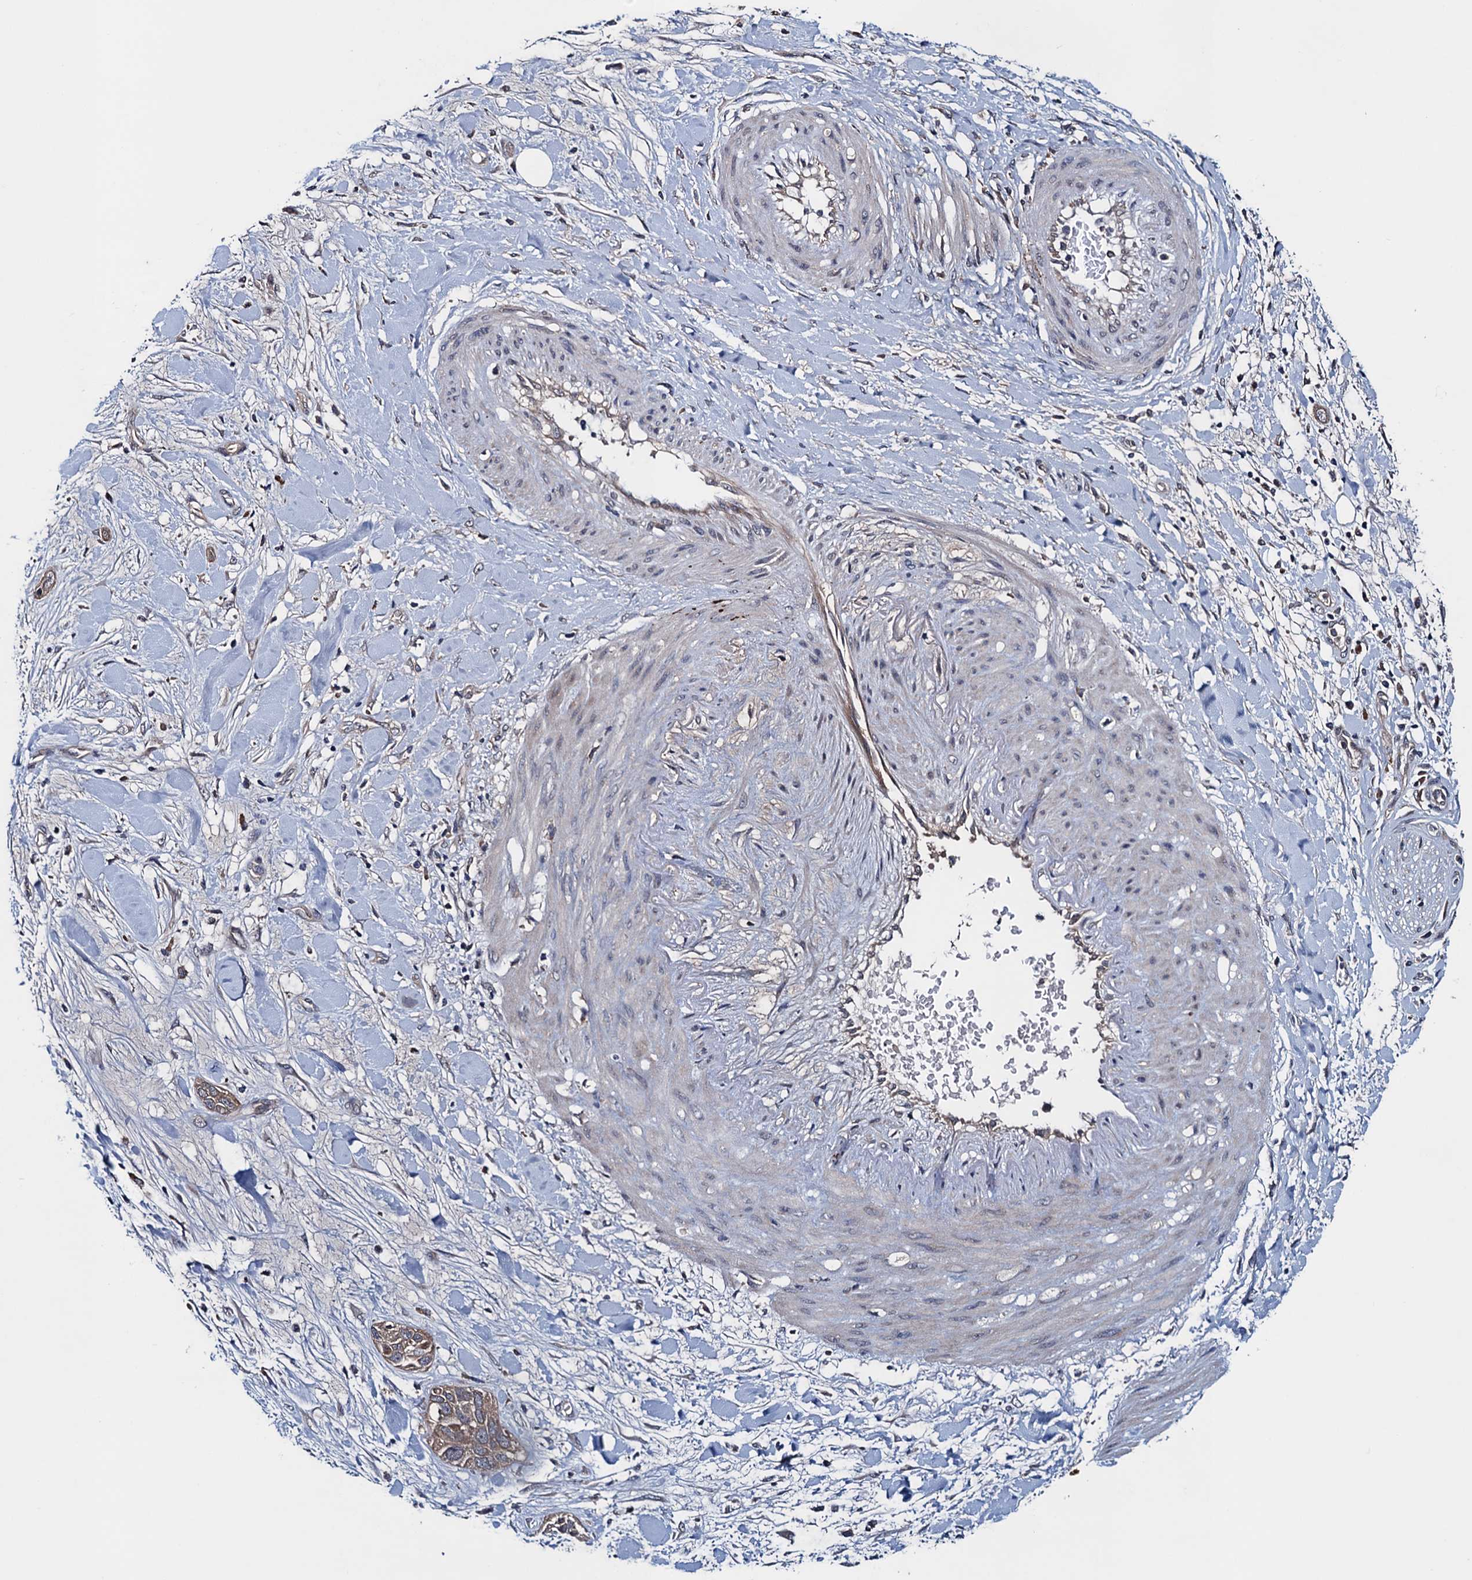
{"staining": {"intensity": "weak", "quantity": ">75%", "location": "cytoplasmic/membranous"}, "tissue": "pancreatic cancer", "cell_type": "Tumor cells", "image_type": "cancer", "snomed": [{"axis": "morphology", "description": "Adenocarcinoma, NOS"}, {"axis": "topography", "description": "Pancreas"}], "caption": "The image shows immunohistochemical staining of pancreatic cancer. There is weak cytoplasmic/membranous positivity is appreciated in about >75% of tumor cells.", "gene": "BLTP3B", "patient": {"sex": "female", "age": 60}}